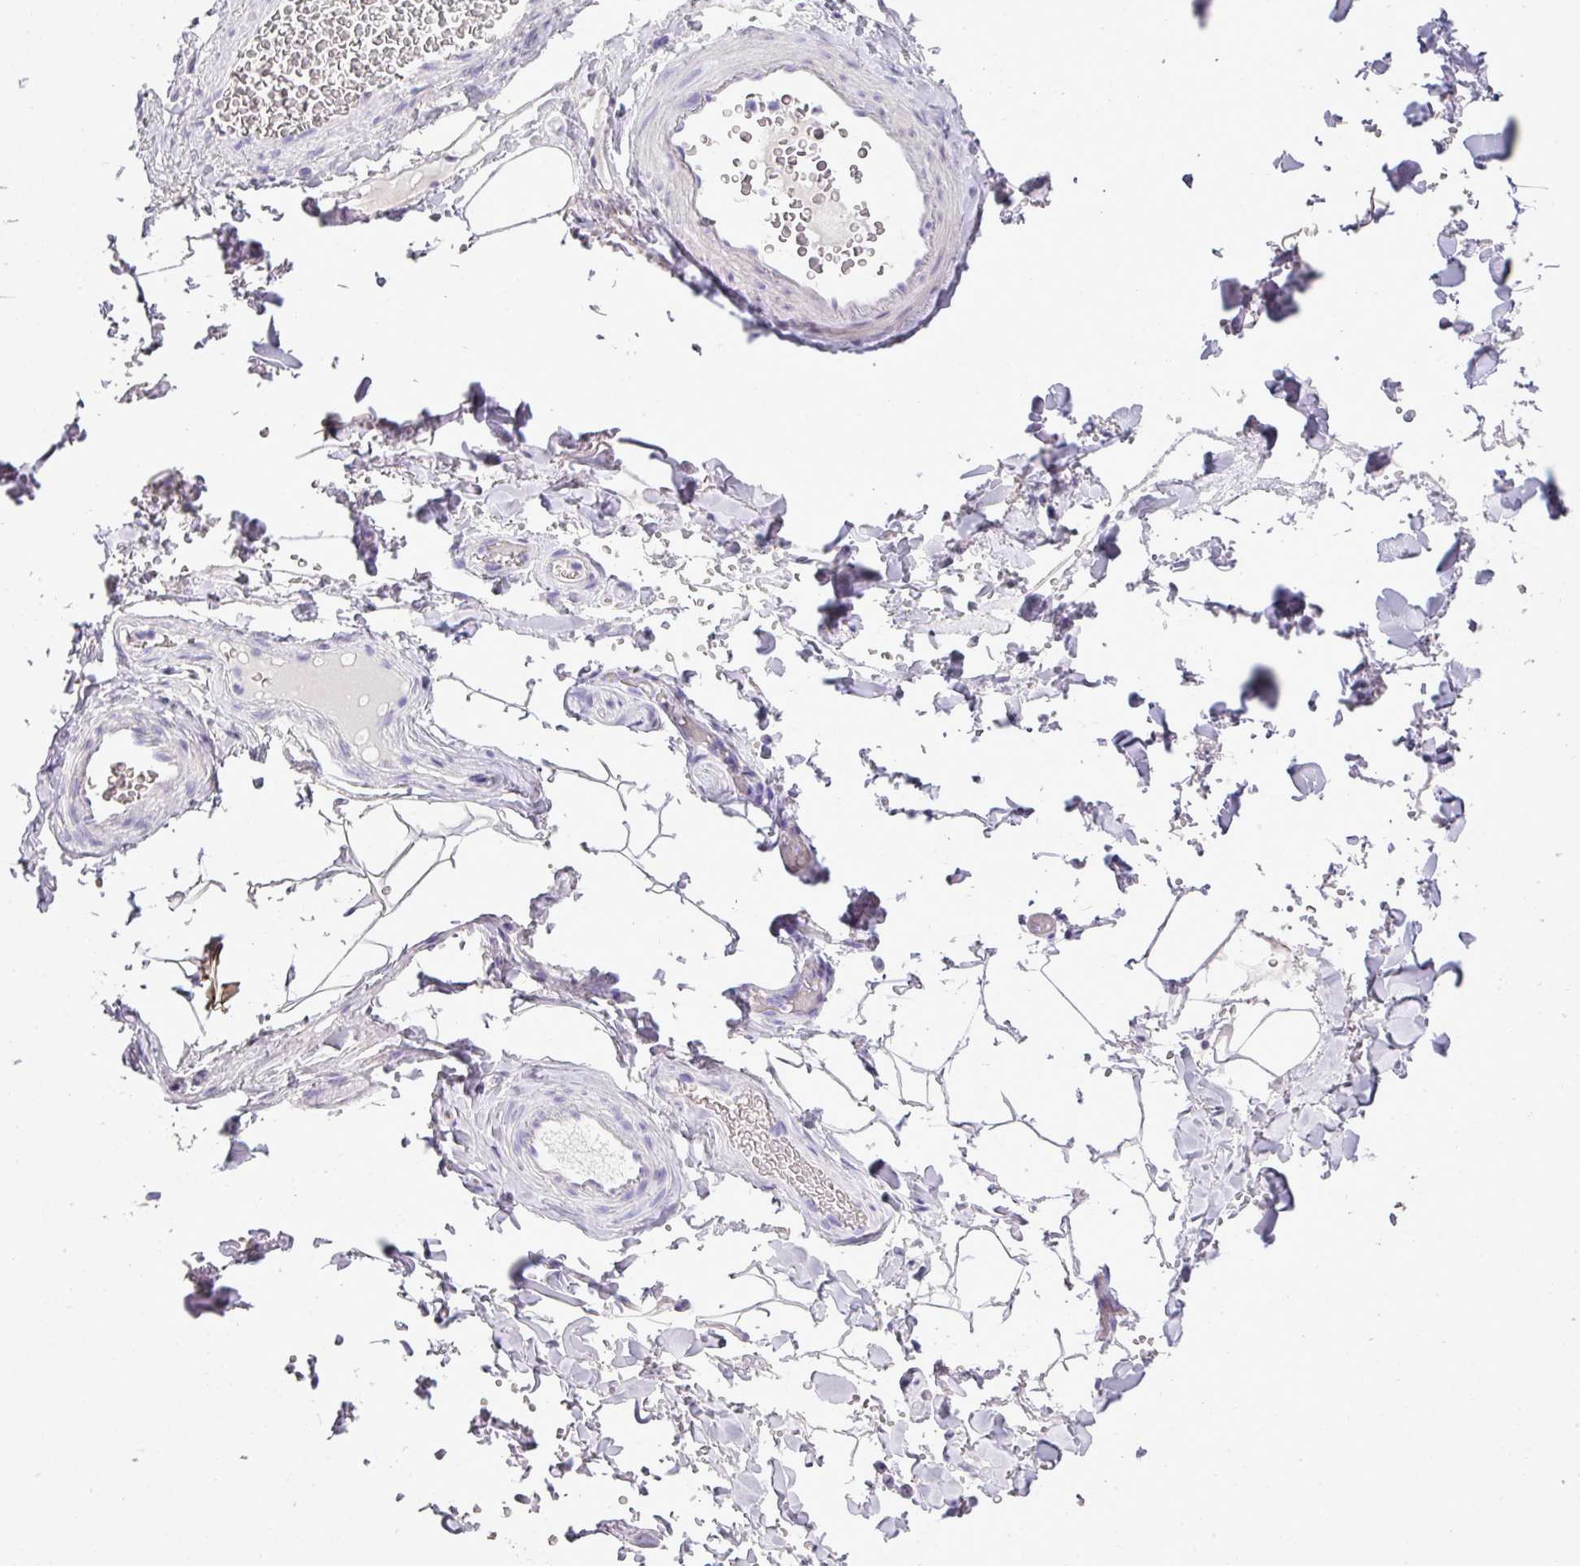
{"staining": {"intensity": "negative", "quantity": "none", "location": "none"}, "tissue": "adipose tissue", "cell_type": "Adipocytes", "image_type": "normal", "snomed": [{"axis": "morphology", "description": "Normal tissue, NOS"}, {"axis": "topography", "description": "Rectum"}, {"axis": "topography", "description": "Peripheral nerve tissue"}], "caption": "Immunohistochemistry of normal adipose tissue displays no staining in adipocytes.", "gene": "RBMXL2", "patient": {"sex": "female", "age": 69}}